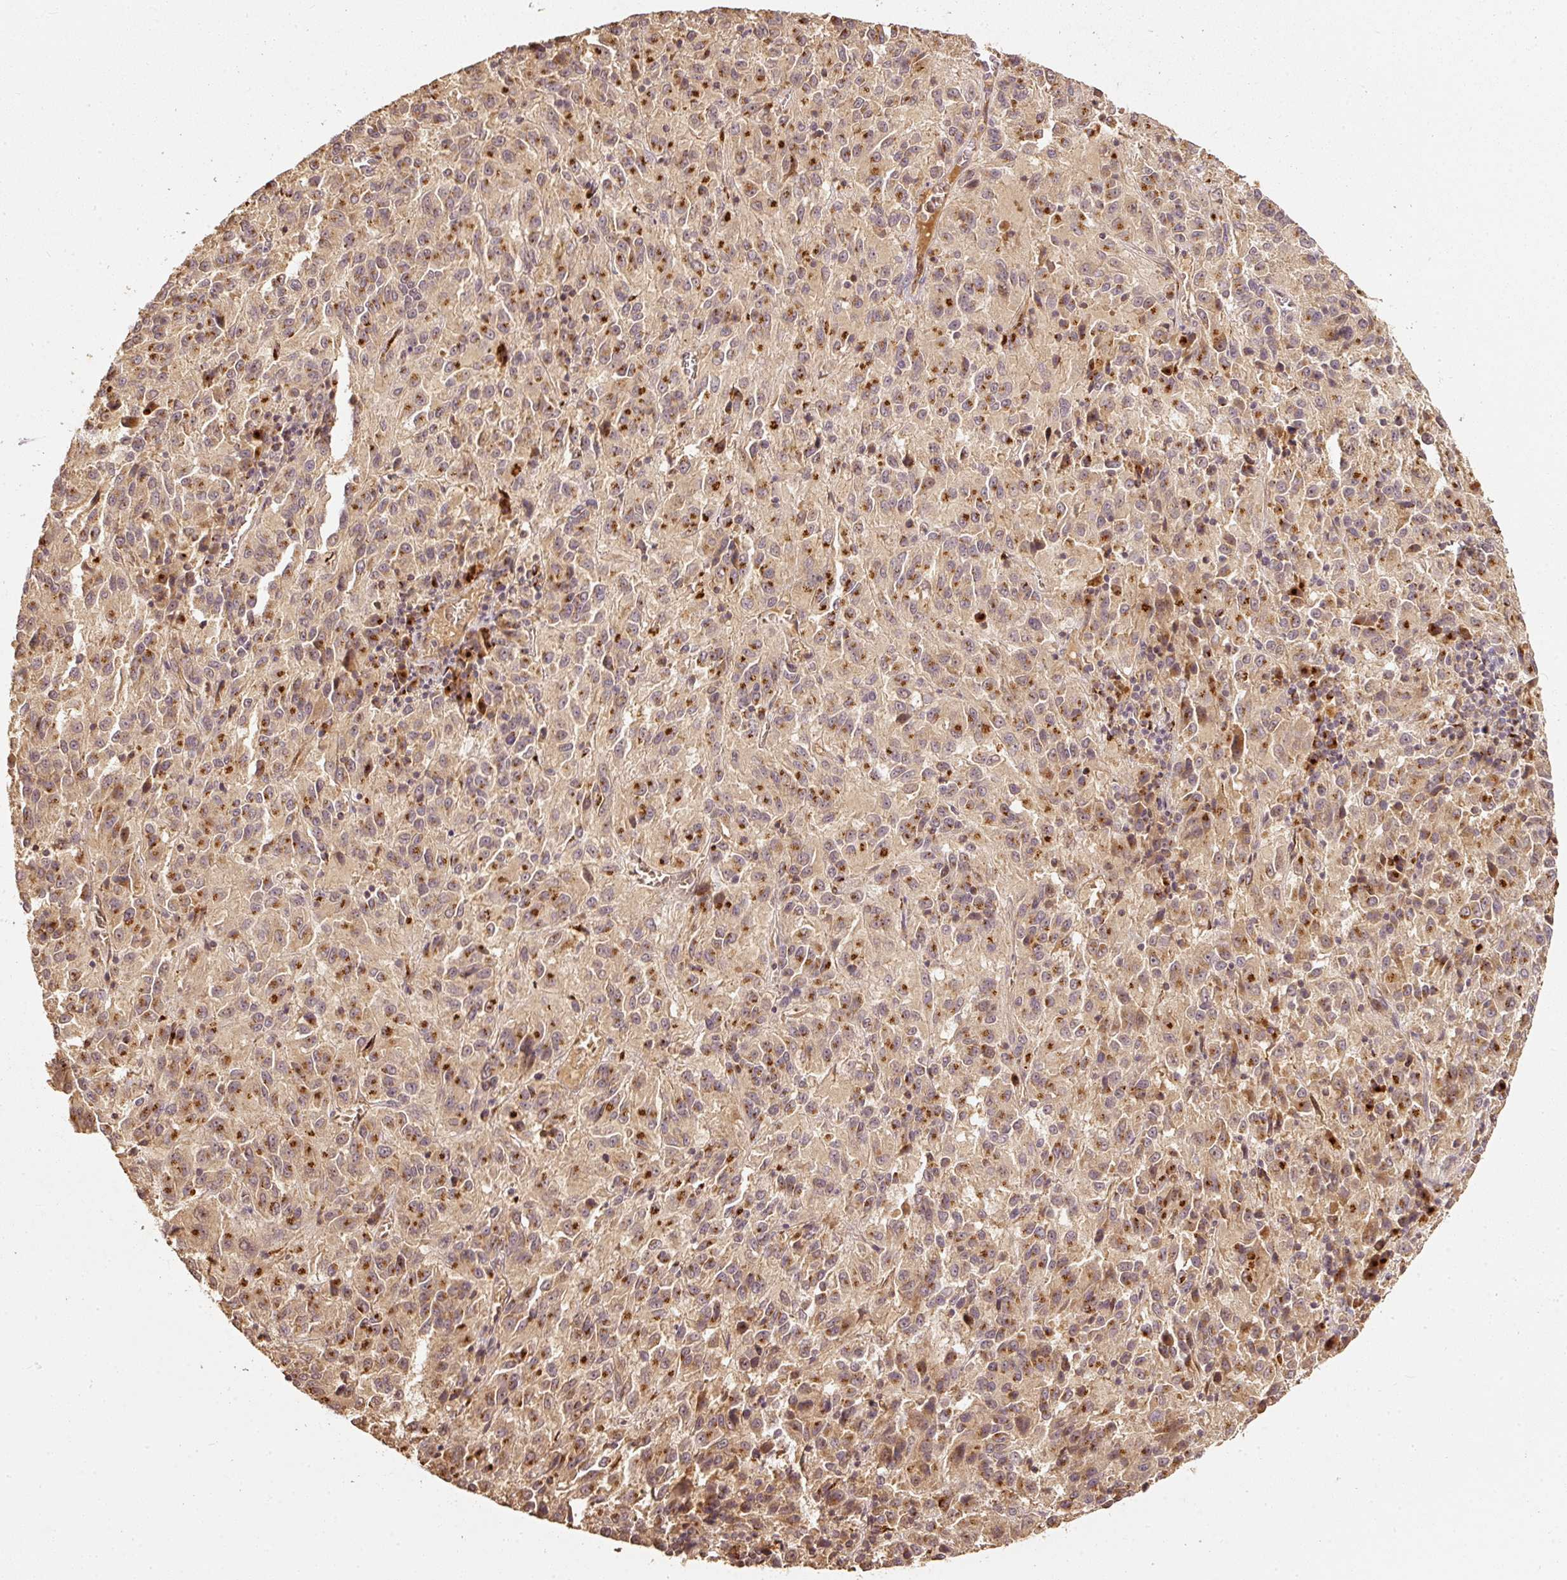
{"staining": {"intensity": "moderate", "quantity": ">75%", "location": "cytoplasmic/membranous"}, "tissue": "melanoma", "cell_type": "Tumor cells", "image_type": "cancer", "snomed": [{"axis": "morphology", "description": "Malignant melanoma, Metastatic site"}, {"axis": "topography", "description": "Lung"}], "caption": "Malignant melanoma (metastatic site) stained with a protein marker exhibits moderate staining in tumor cells.", "gene": "FUT8", "patient": {"sex": "male", "age": 64}}